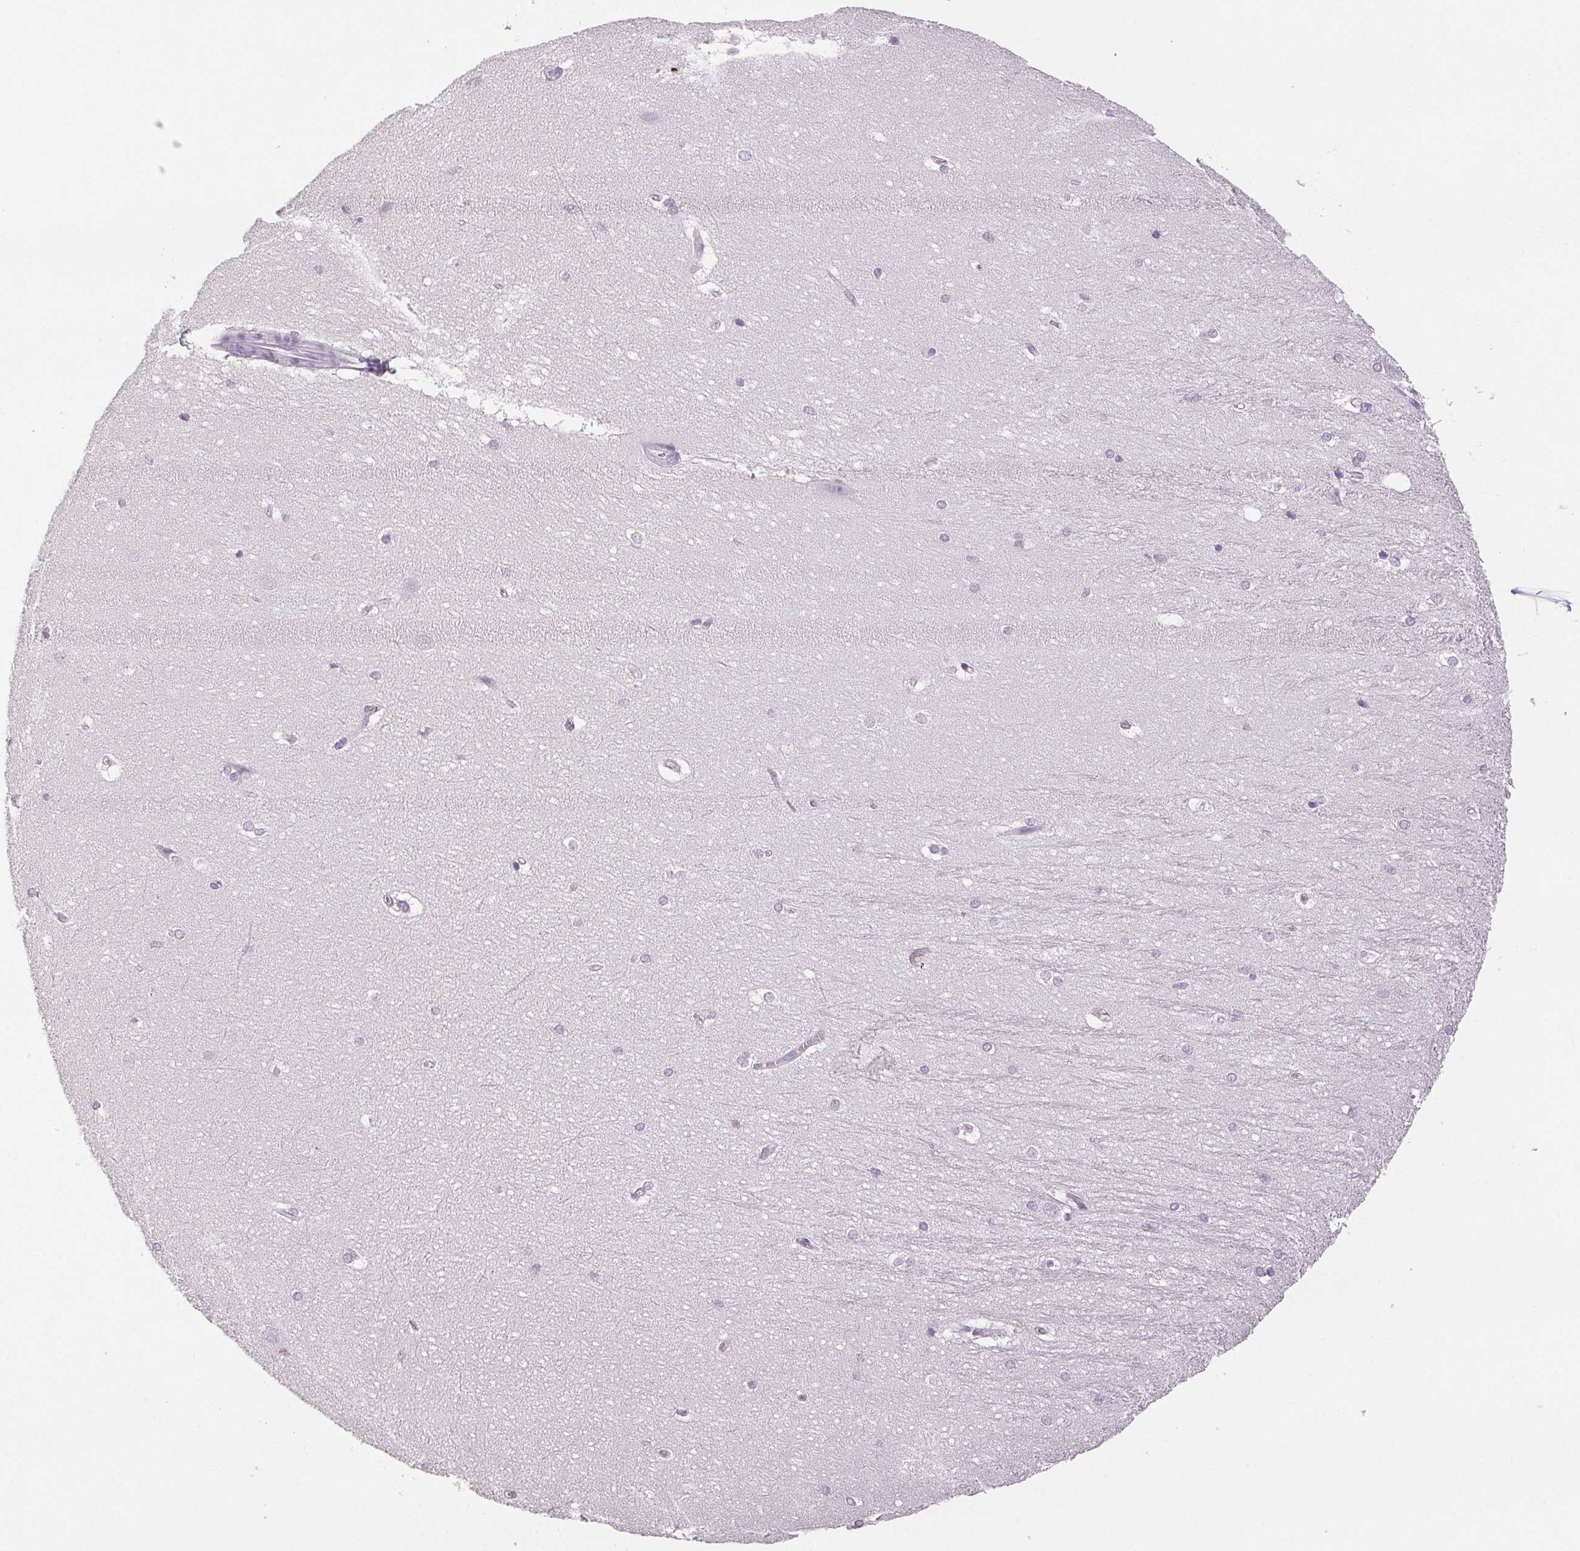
{"staining": {"intensity": "negative", "quantity": "none", "location": "none"}, "tissue": "hippocampus", "cell_type": "Glial cells", "image_type": "normal", "snomed": [{"axis": "morphology", "description": "Normal tissue, NOS"}, {"axis": "topography", "description": "Cerebral cortex"}, {"axis": "topography", "description": "Hippocampus"}], "caption": "Immunohistochemical staining of normal hippocampus reveals no significant positivity in glial cells.", "gene": "LTF", "patient": {"sex": "female", "age": 19}}